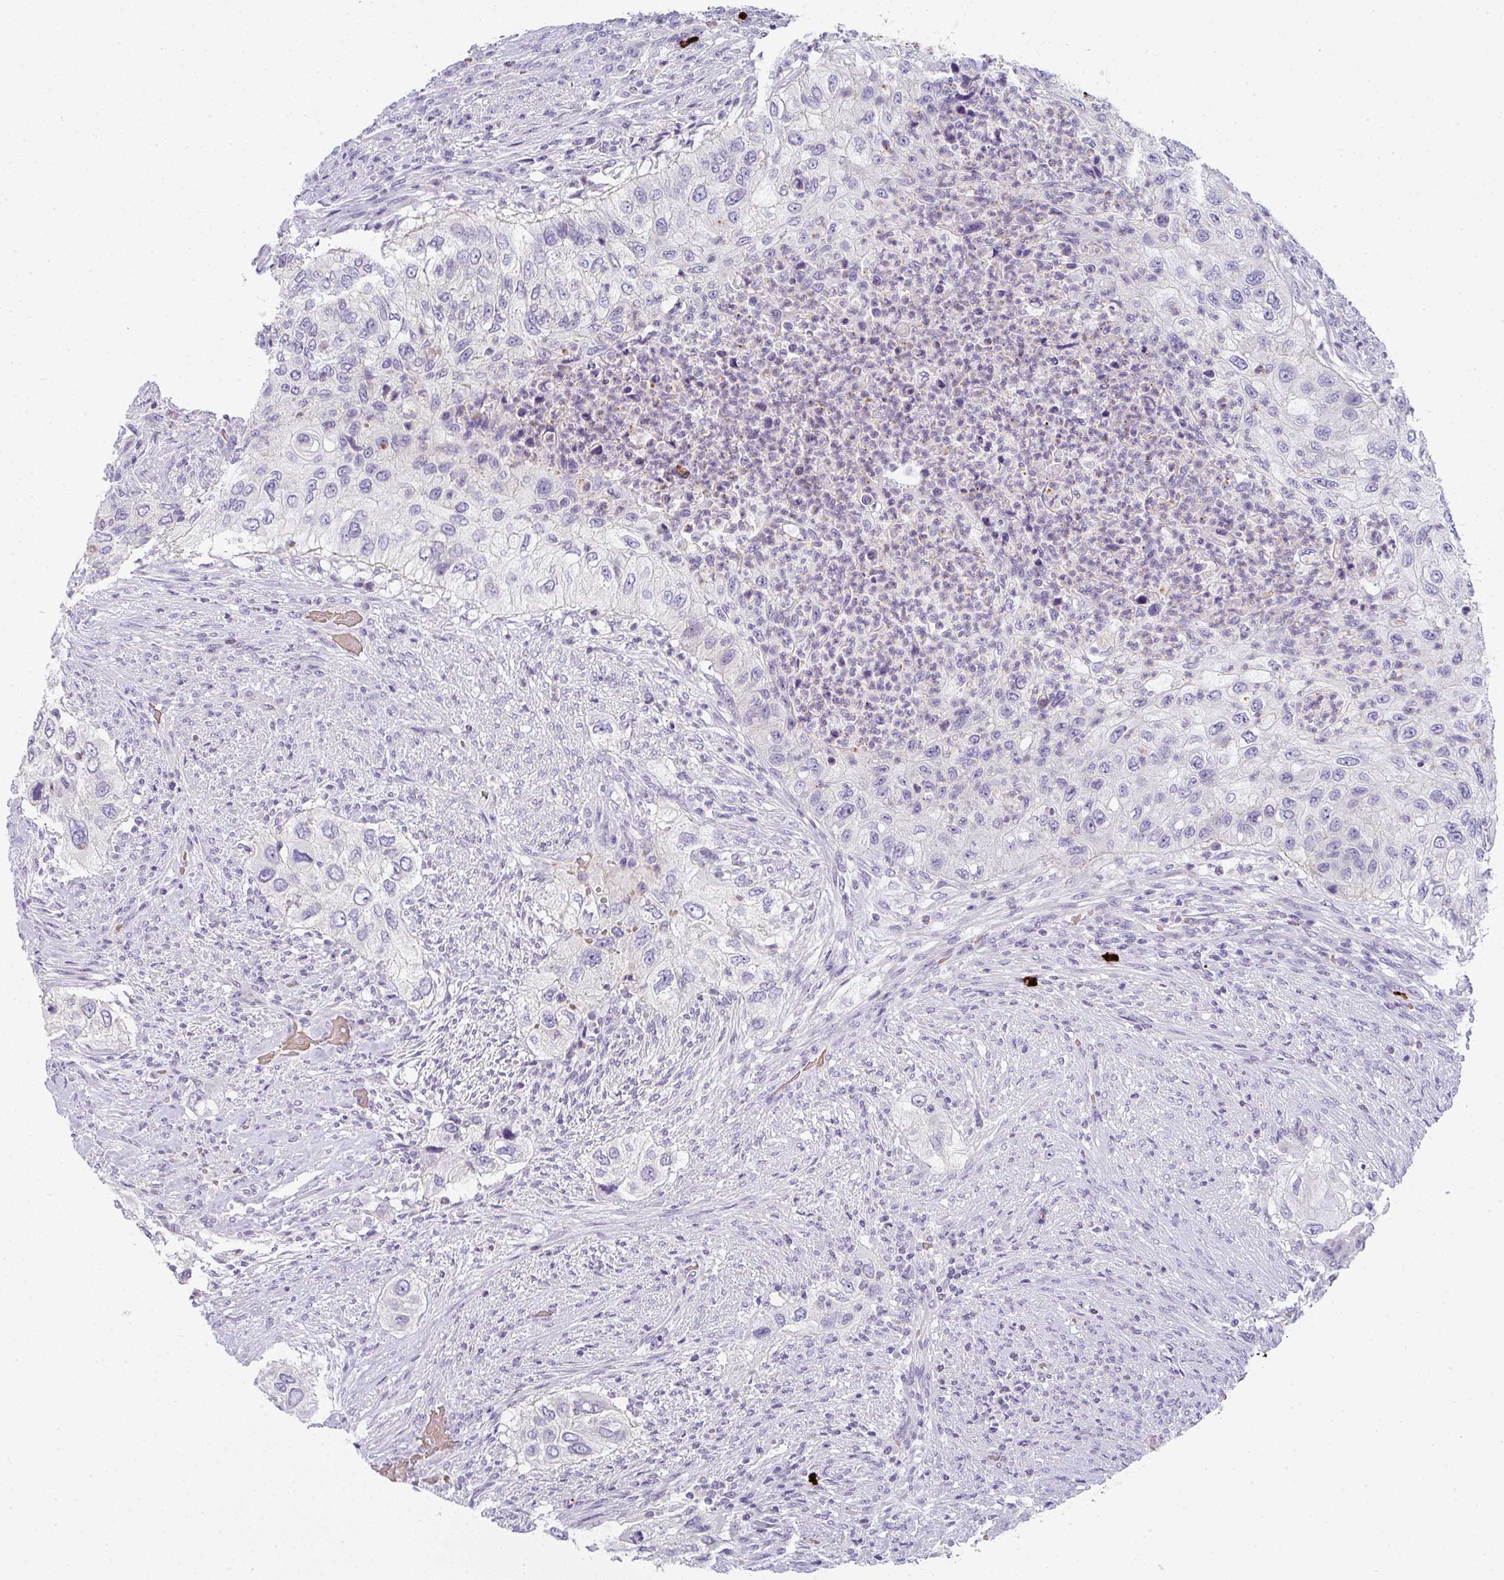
{"staining": {"intensity": "negative", "quantity": "none", "location": "none"}, "tissue": "urothelial cancer", "cell_type": "Tumor cells", "image_type": "cancer", "snomed": [{"axis": "morphology", "description": "Urothelial carcinoma, High grade"}, {"axis": "topography", "description": "Urinary bladder"}], "caption": "Tumor cells show no significant staining in urothelial cancer. The staining is performed using DAB (3,3'-diaminobenzidine) brown chromogen with nuclei counter-stained in using hematoxylin.", "gene": "CACNA1S", "patient": {"sex": "female", "age": 60}}